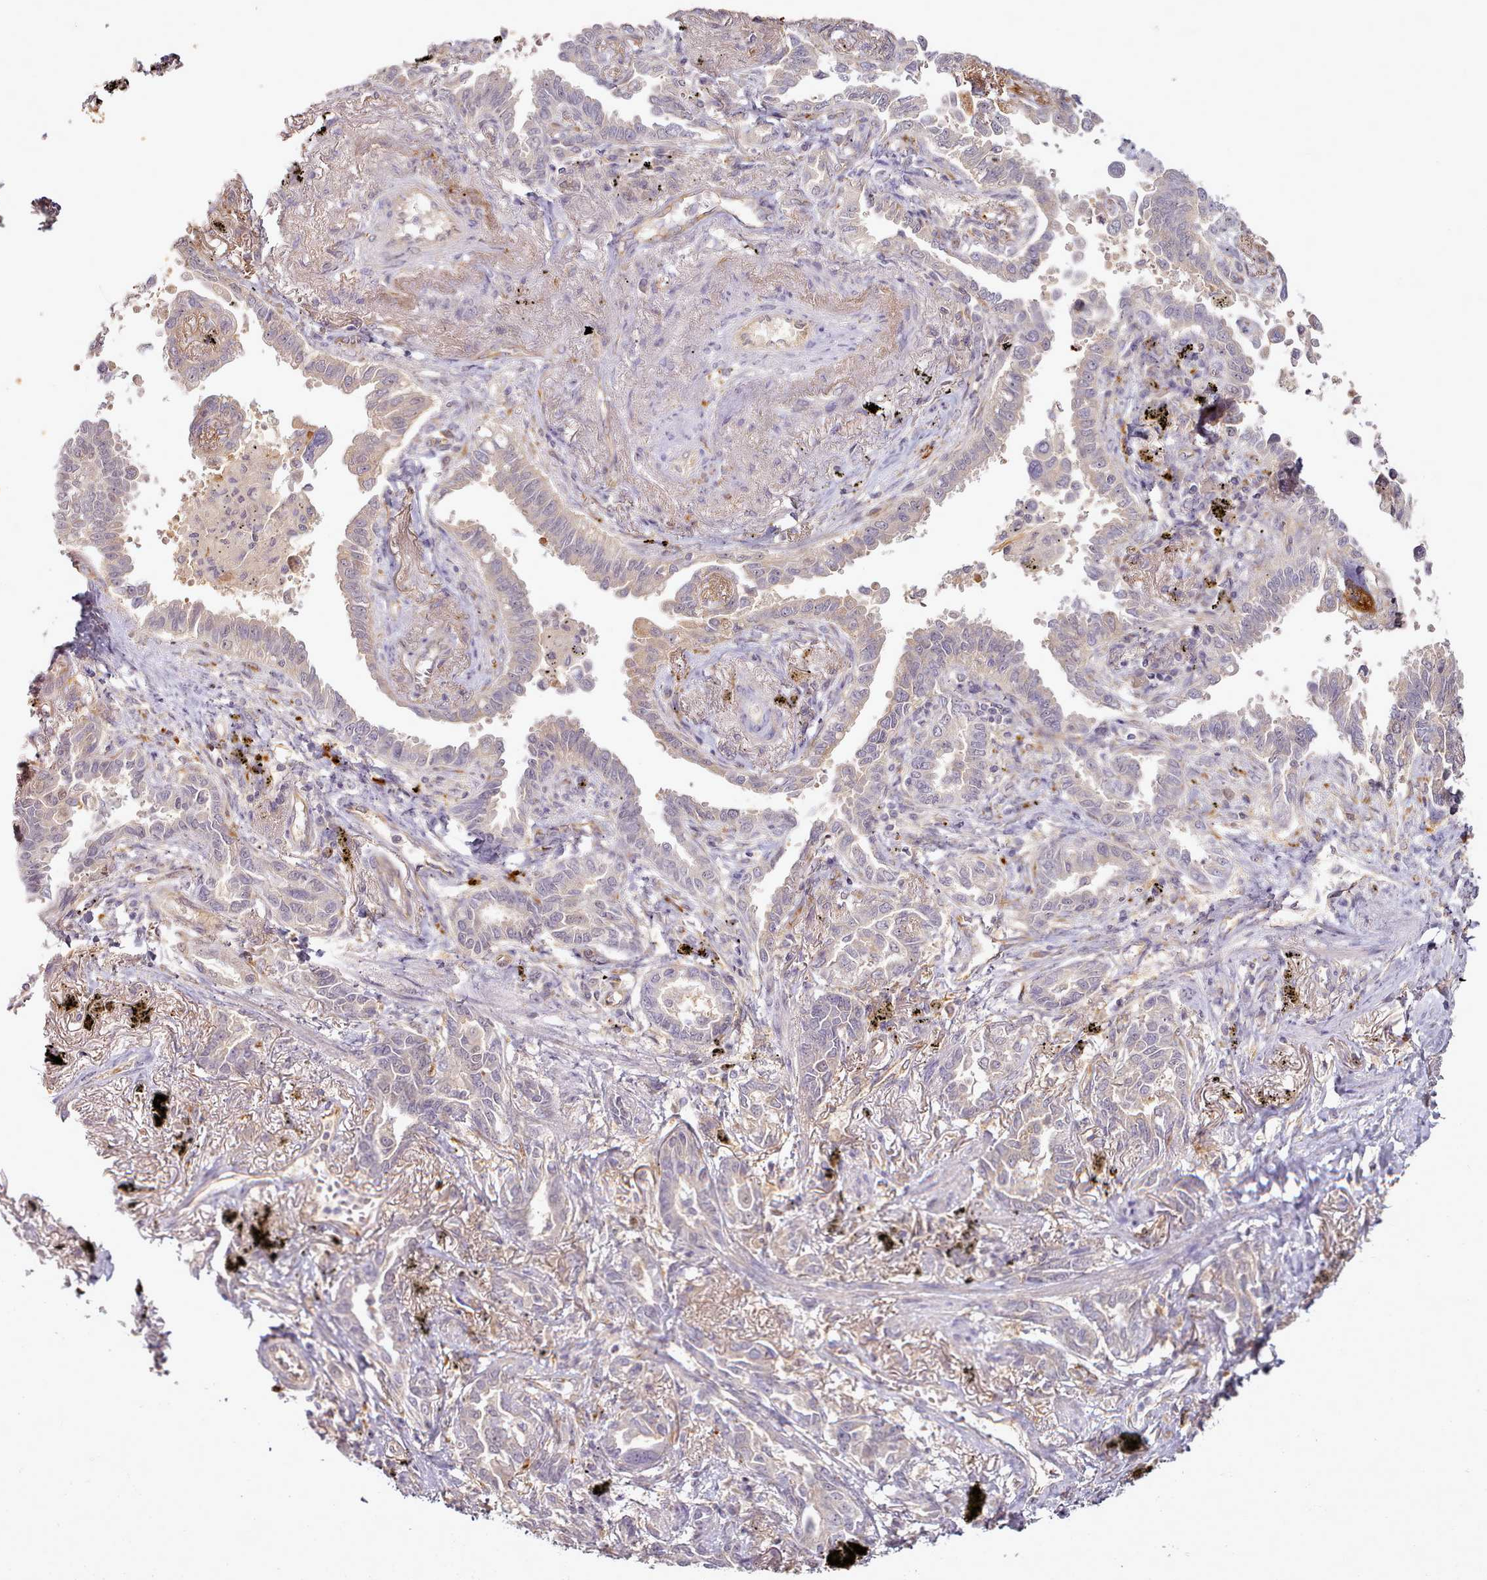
{"staining": {"intensity": "weak", "quantity": "25%-75%", "location": "cytoplasmic/membranous,nuclear"}, "tissue": "lung cancer", "cell_type": "Tumor cells", "image_type": "cancer", "snomed": [{"axis": "morphology", "description": "Adenocarcinoma, NOS"}, {"axis": "topography", "description": "Lung"}], "caption": "IHC photomicrograph of lung cancer stained for a protein (brown), which shows low levels of weak cytoplasmic/membranous and nuclear expression in approximately 25%-75% of tumor cells.", "gene": "C1QTNF5", "patient": {"sex": "male", "age": 67}}